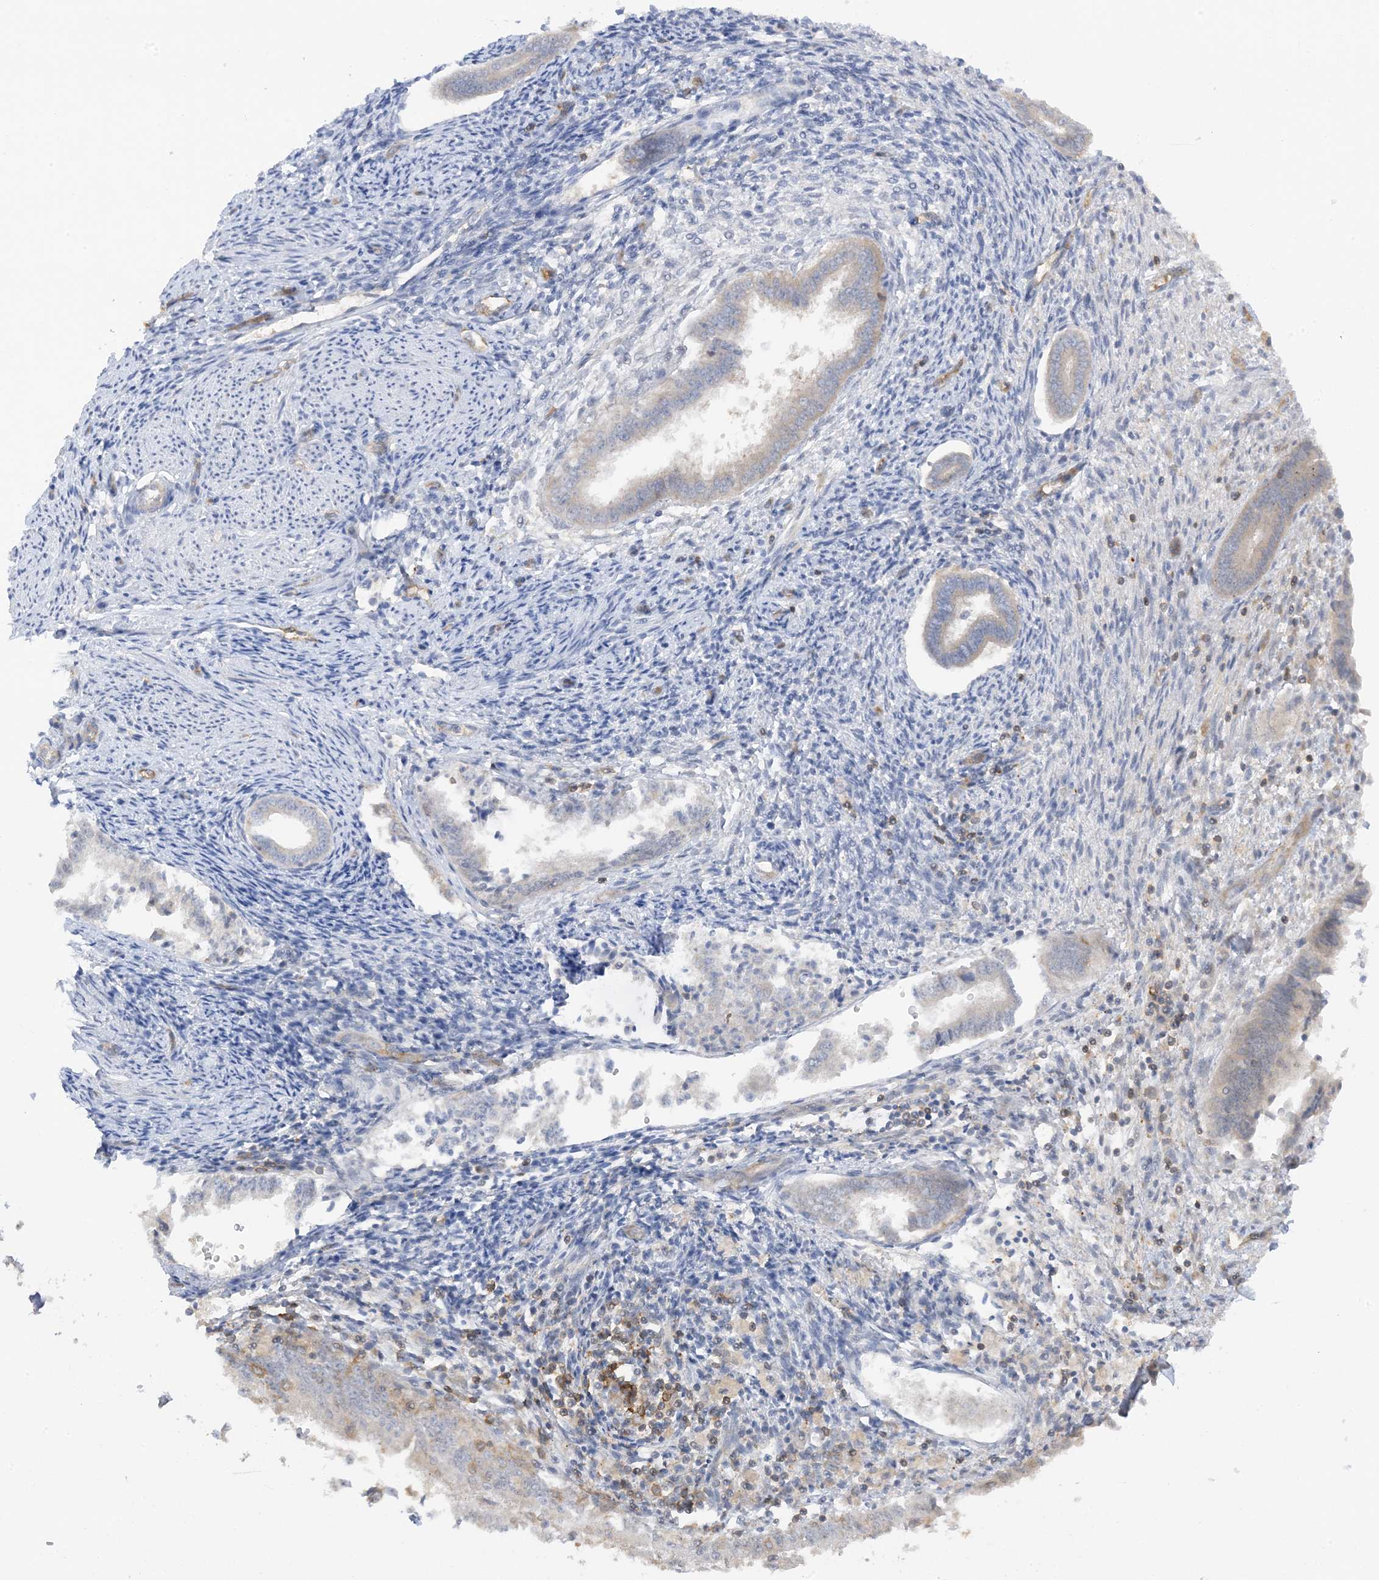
{"staining": {"intensity": "negative", "quantity": "none", "location": "none"}, "tissue": "endometrium", "cell_type": "Cells in endometrial stroma", "image_type": "normal", "snomed": [{"axis": "morphology", "description": "Normal tissue, NOS"}, {"axis": "topography", "description": "Endometrium"}], "caption": "DAB immunohistochemical staining of normal human endometrium displays no significant staining in cells in endometrial stroma.", "gene": "PHACTR2", "patient": {"sex": "female", "age": 56}}